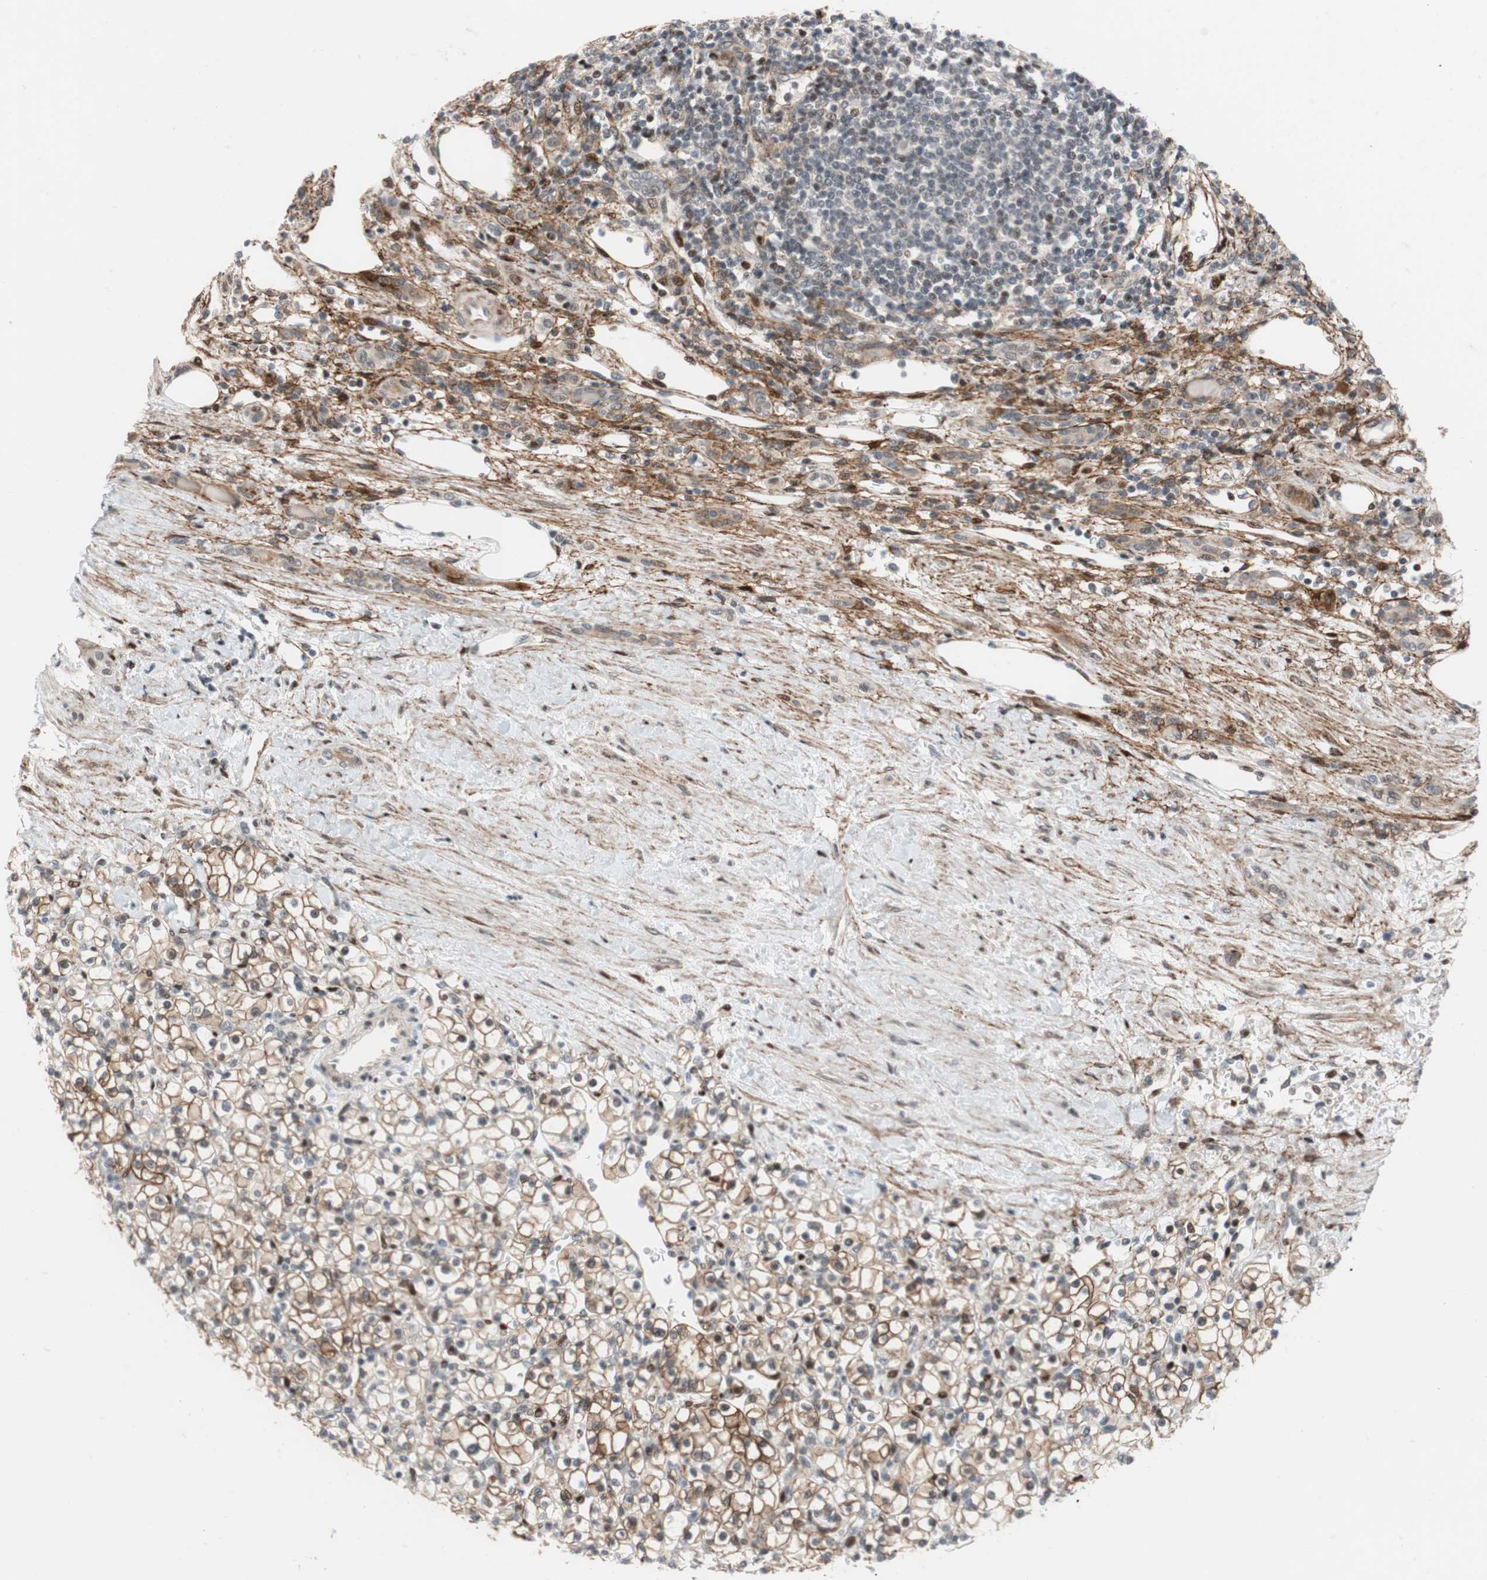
{"staining": {"intensity": "moderate", "quantity": "25%-75%", "location": "cytoplasmic/membranous,nuclear"}, "tissue": "renal cancer", "cell_type": "Tumor cells", "image_type": "cancer", "snomed": [{"axis": "morphology", "description": "Normal tissue, NOS"}, {"axis": "morphology", "description": "Adenocarcinoma, NOS"}, {"axis": "topography", "description": "Kidney"}], "caption": "Renal cancer stained for a protein (brown) displays moderate cytoplasmic/membranous and nuclear positive staining in about 25%-75% of tumor cells.", "gene": "FBXO44", "patient": {"sex": "female", "age": 55}}